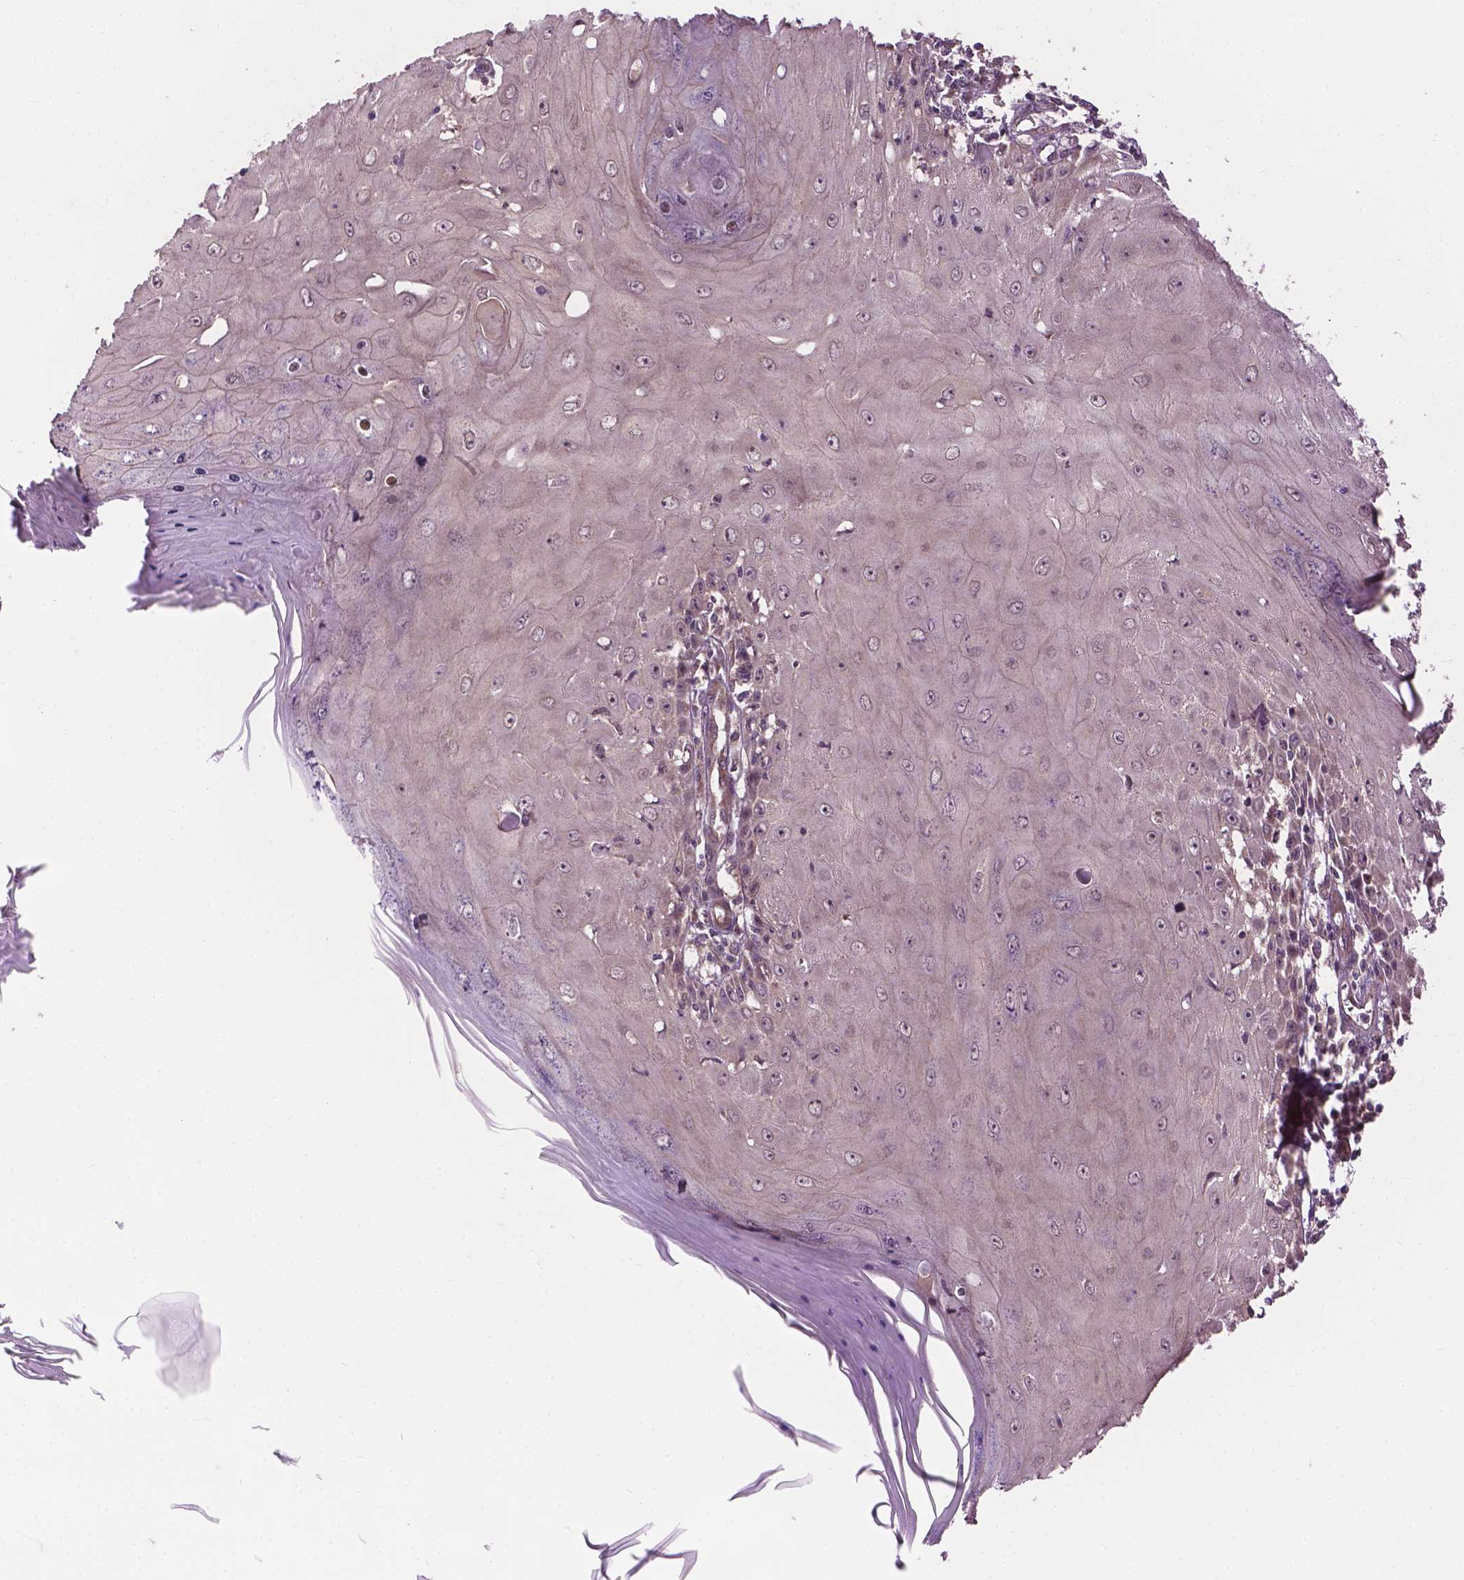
{"staining": {"intensity": "negative", "quantity": "none", "location": "none"}, "tissue": "skin cancer", "cell_type": "Tumor cells", "image_type": "cancer", "snomed": [{"axis": "morphology", "description": "Squamous cell carcinoma, NOS"}, {"axis": "topography", "description": "Skin"}], "caption": "Tumor cells show no significant expression in skin squamous cell carcinoma.", "gene": "PPP1CB", "patient": {"sex": "female", "age": 73}}